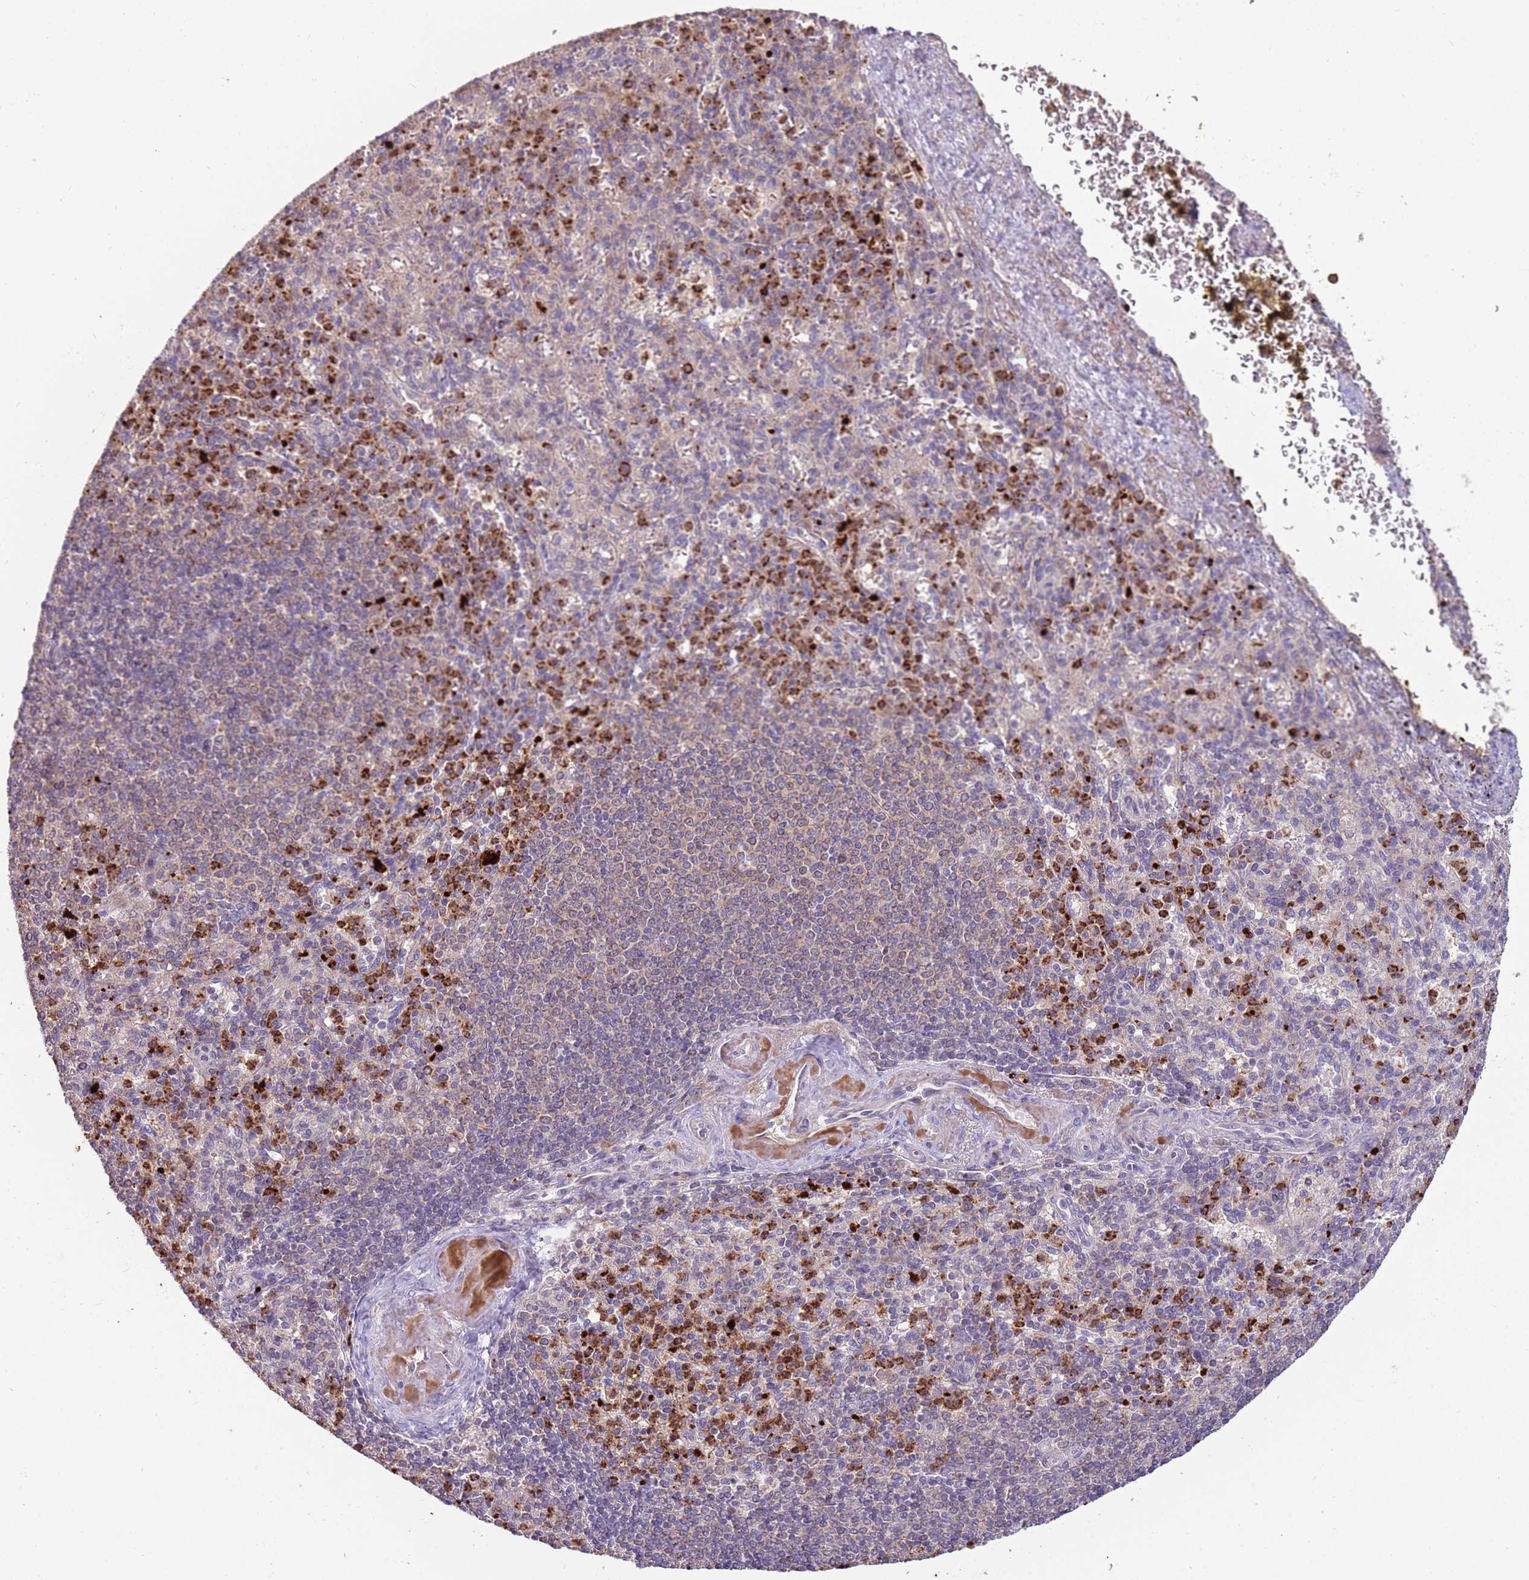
{"staining": {"intensity": "strong", "quantity": "<25%", "location": "cytoplasmic/membranous"}, "tissue": "spleen", "cell_type": "Cells in red pulp", "image_type": "normal", "snomed": [{"axis": "morphology", "description": "Normal tissue, NOS"}, {"axis": "topography", "description": "Spleen"}], "caption": "This histopathology image reveals immunohistochemistry staining of benign spleen, with medium strong cytoplasmic/membranous expression in approximately <25% of cells in red pulp.", "gene": "NBPF4", "patient": {"sex": "female", "age": 74}}